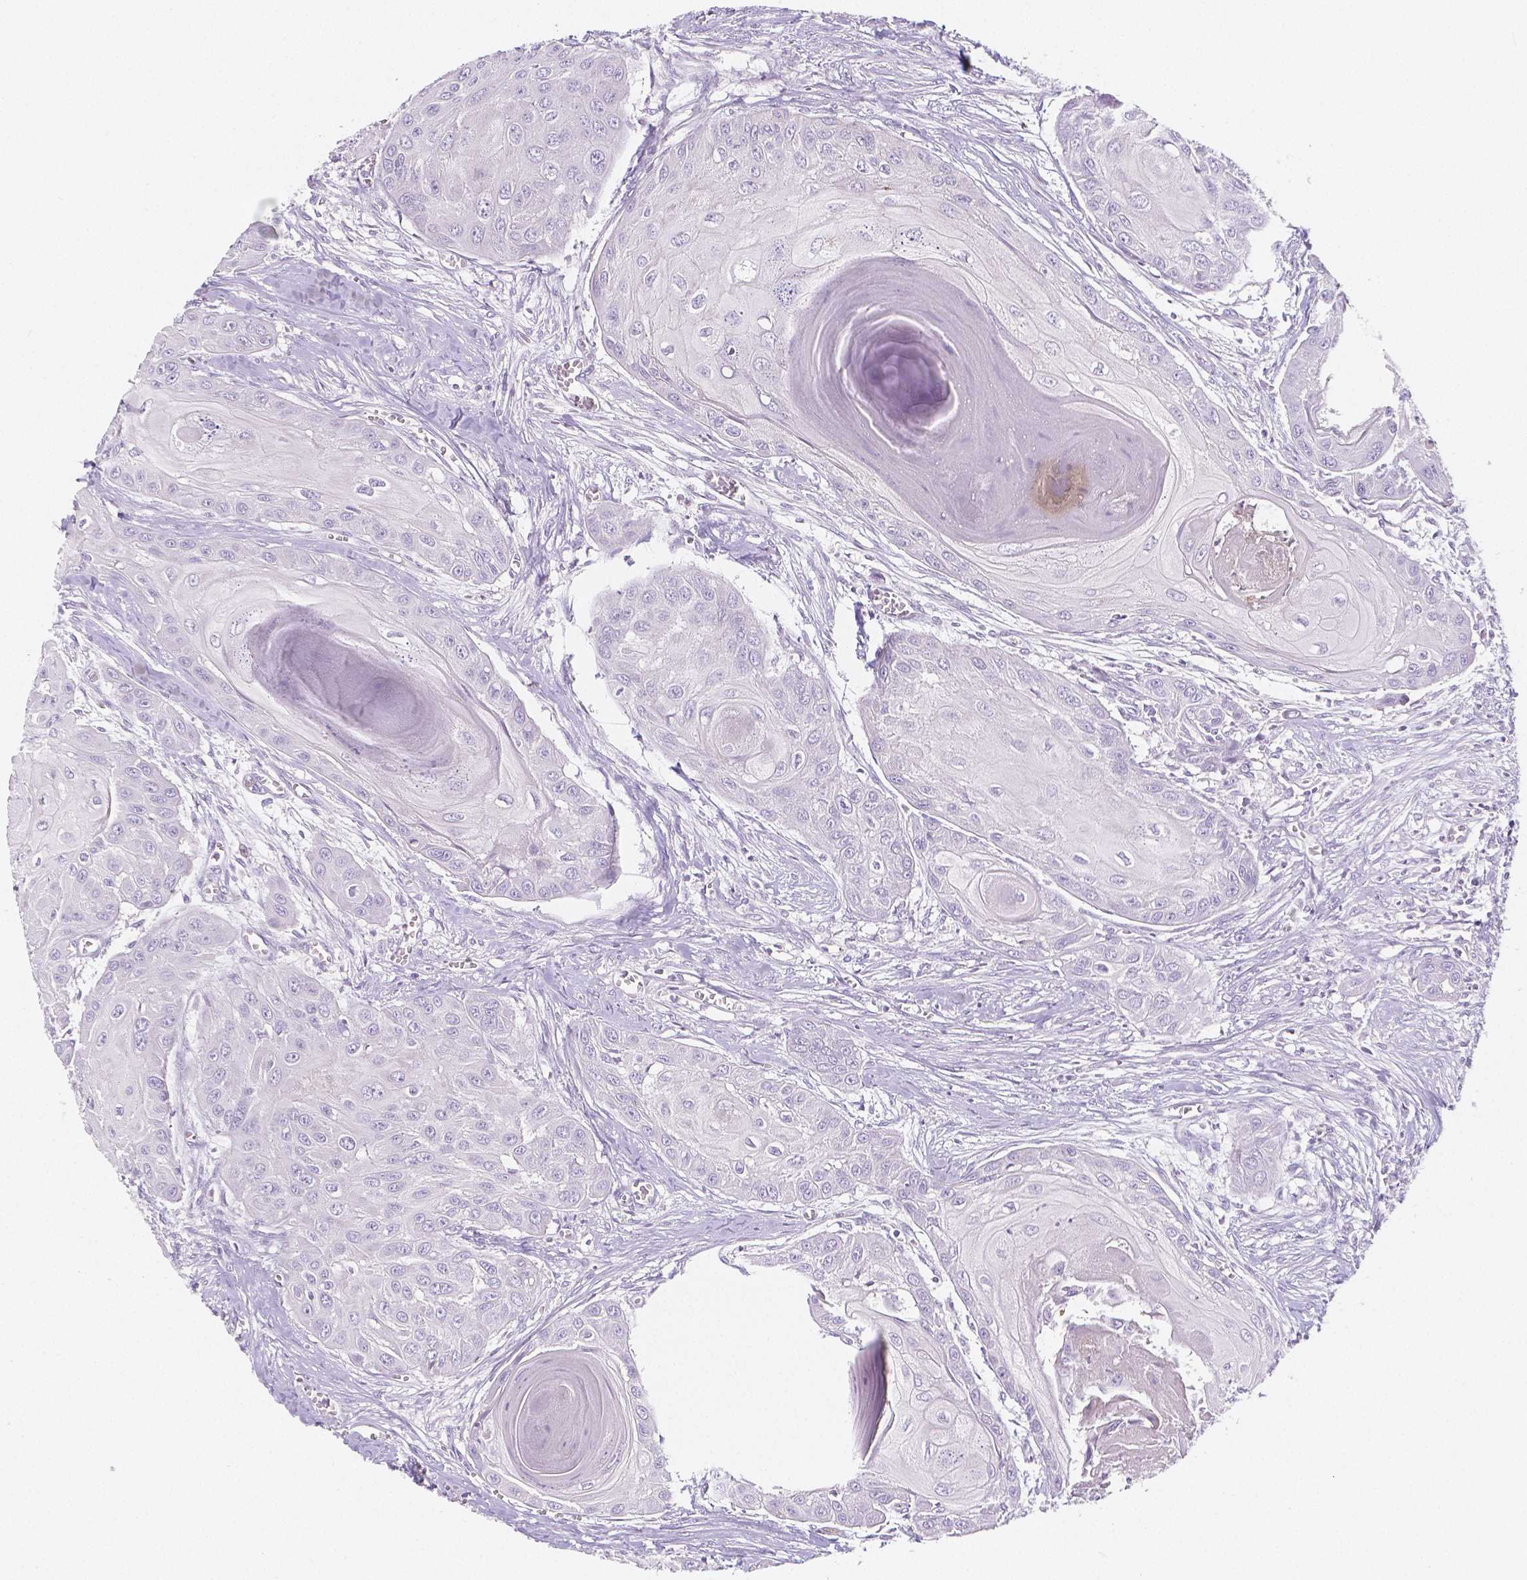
{"staining": {"intensity": "negative", "quantity": "none", "location": "none"}, "tissue": "head and neck cancer", "cell_type": "Tumor cells", "image_type": "cancer", "snomed": [{"axis": "morphology", "description": "Squamous cell carcinoma, NOS"}, {"axis": "topography", "description": "Oral tissue"}, {"axis": "topography", "description": "Head-Neck"}], "caption": "High power microscopy image of an immunohistochemistry micrograph of head and neck cancer, revealing no significant expression in tumor cells.", "gene": "GABRD", "patient": {"sex": "male", "age": 71}}